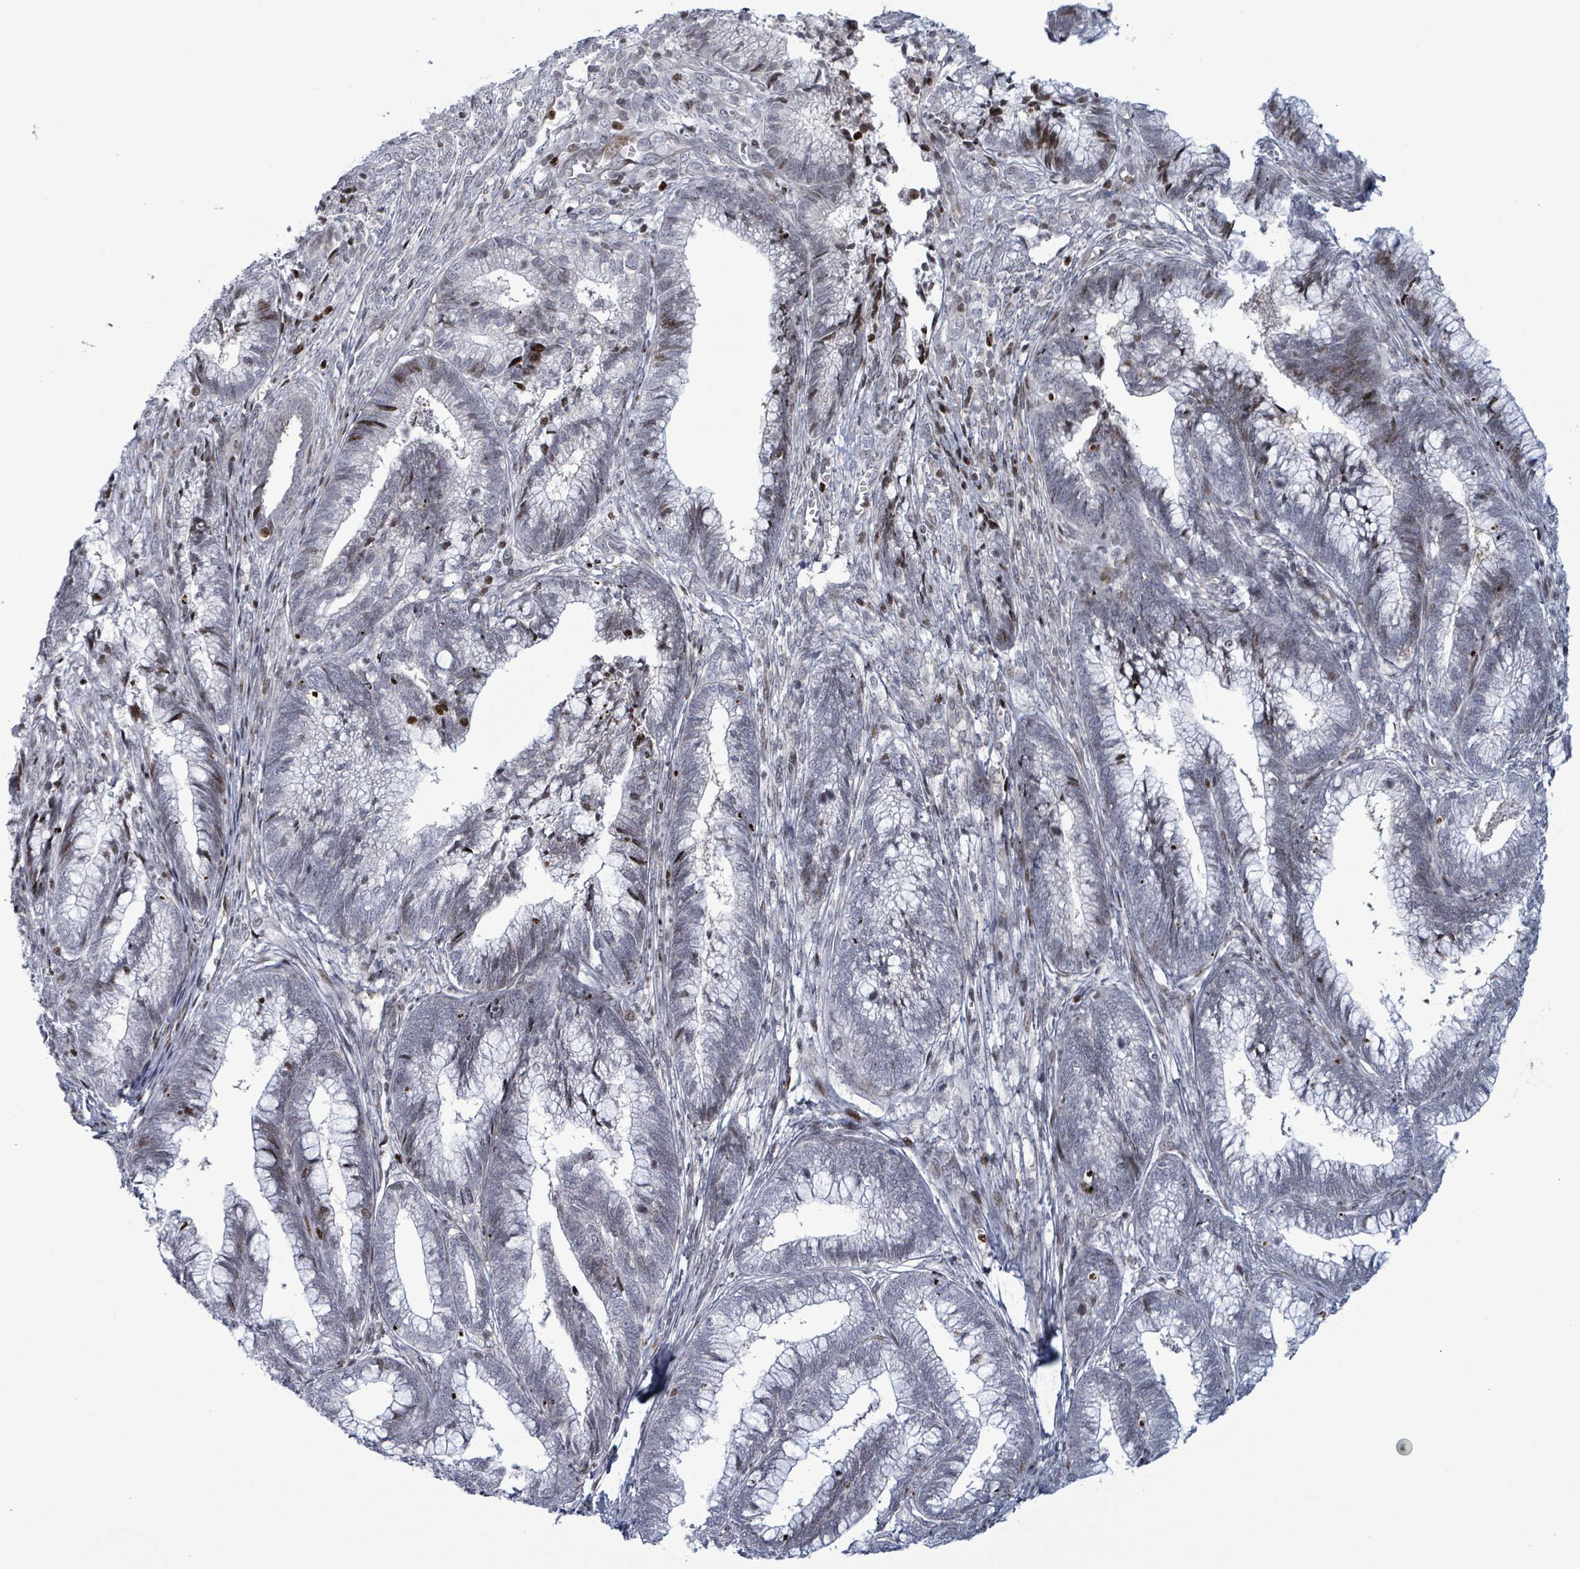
{"staining": {"intensity": "strong", "quantity": "<25%", "location": "nuclear"}, "tissue": "cervical cancer", "cell_type": "Tumor cells", "image_type": "cancer", "snomed": [{"axis": "morphology", "description": "Adenocarcinoma, NOS"}, {"axis": "topography", "description": "Cervix"}], "caption": "Tumor cells exhibit medium levels of strong nuclear staining in about <25% of cells in human adenocarcinoma (cervical).", "gene": "FNDC4", "patient": {"sex": "female", "age": 44}}